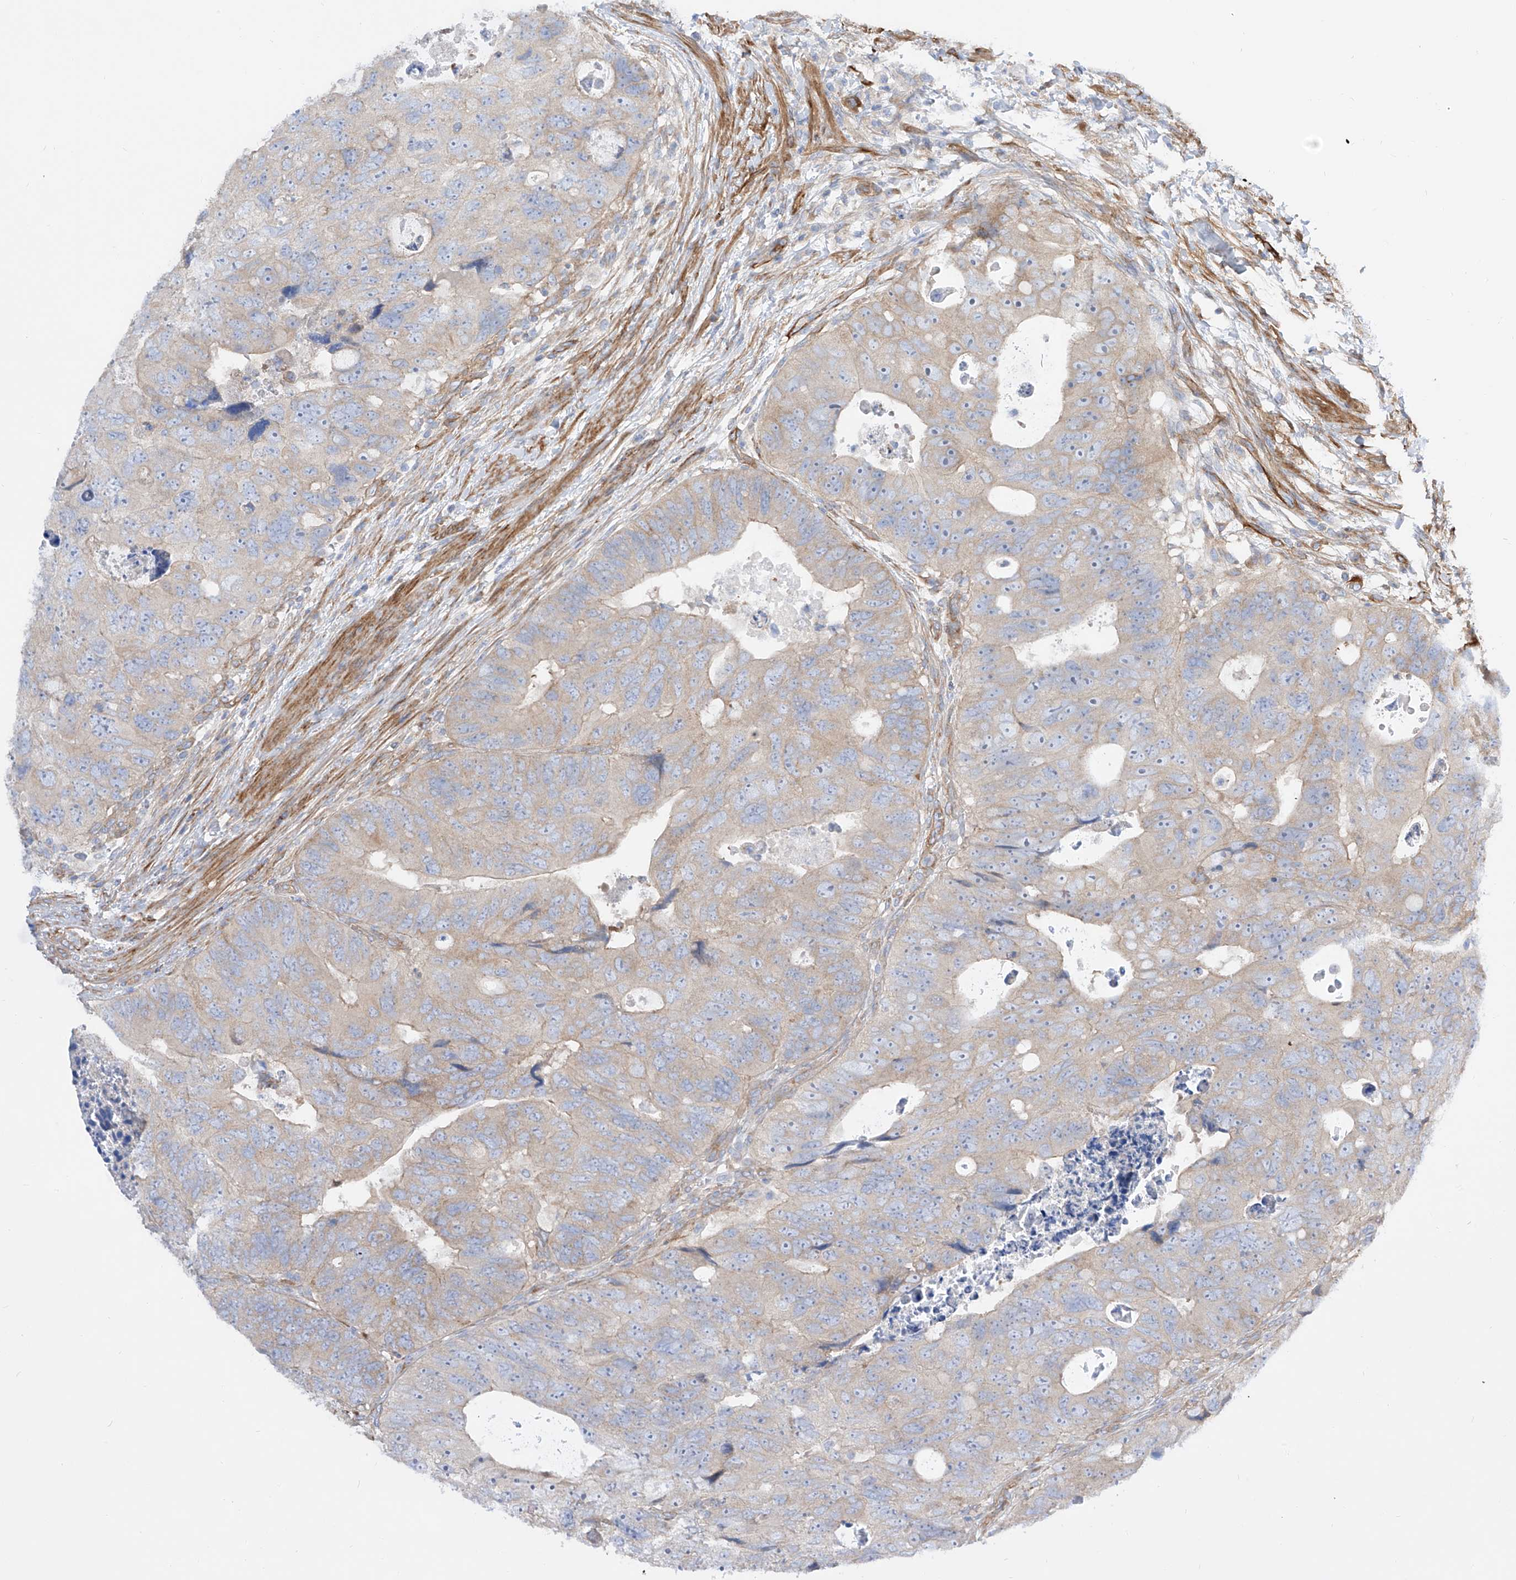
{"staining": {"intensity": "negative", "quantity": "none", "location": "none"}, "tissue": "colorectal cancer", "cell_type": "Tumor cells", "image_type": "cancer", "snomed": [{"axis": "morphology", "description": "Adenocarcinoma, NOS"}, {"axis": "topography", "description": "Rectum"}], "caption": "An IHC image of colorectal cancer is shown. There is no staining in tumor cells of colorectal cancer.", "gene": "LCA5", "patient": {"sex": "male", "age": 59}}